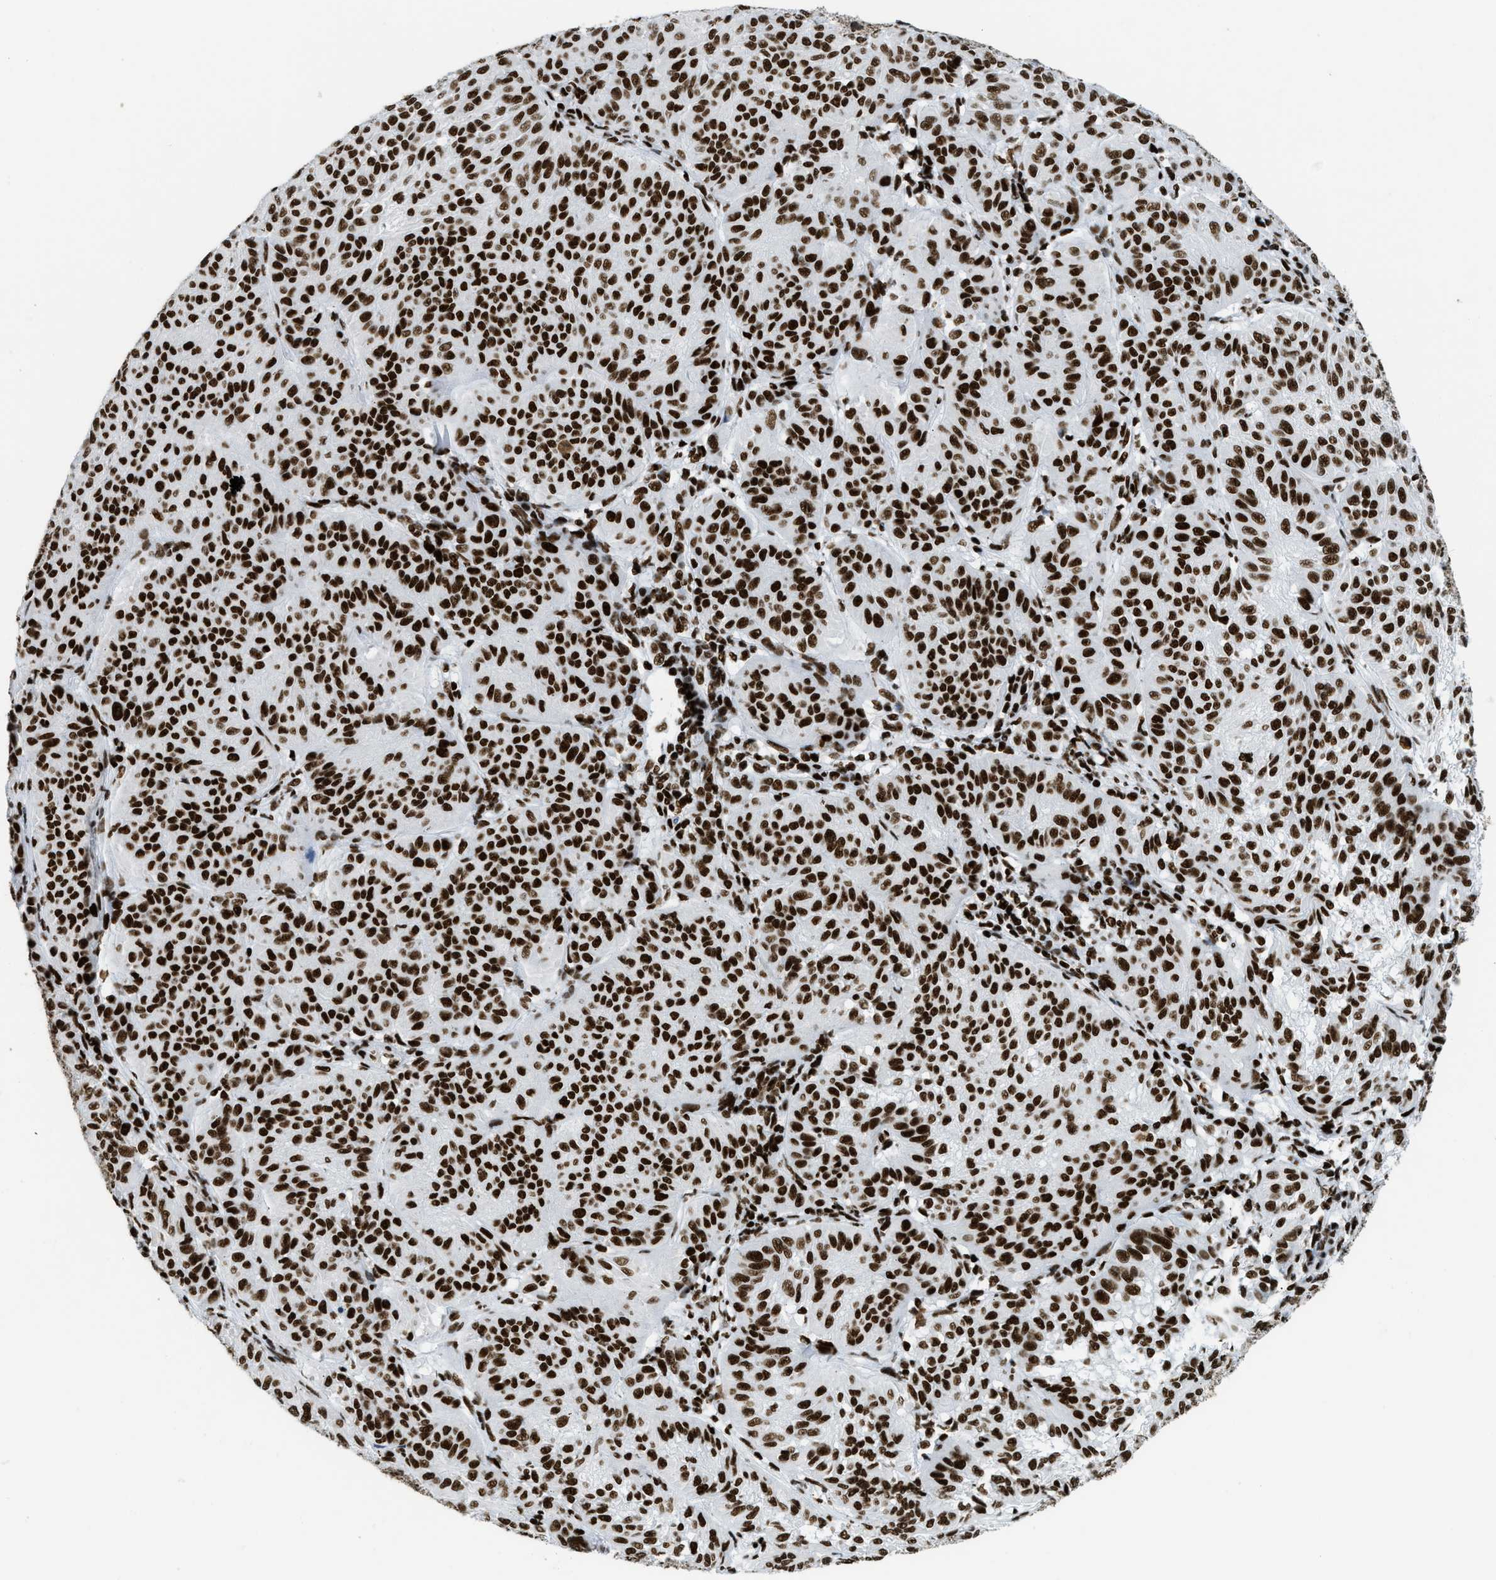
{"staining": {"intensity": "strong", "quantity": ">75%", "location": "nuclear"}, "tissue": "melanoma", "cell_type": "Tumor cells", "image_type": "cancer", "snomed": [{"axis": "morphology", "description": "Malignant melanoma, NOS"}, {"axis": "topography", "description": "Skin"}], "caption": "Approximately >75% of tumor cells in malignant melanoma exhibit strong nuclear protein expression as visualized by brown immunohistochemical staining.", "gene": "PIF1", "patient": {"sex": "female", "age": 72}}